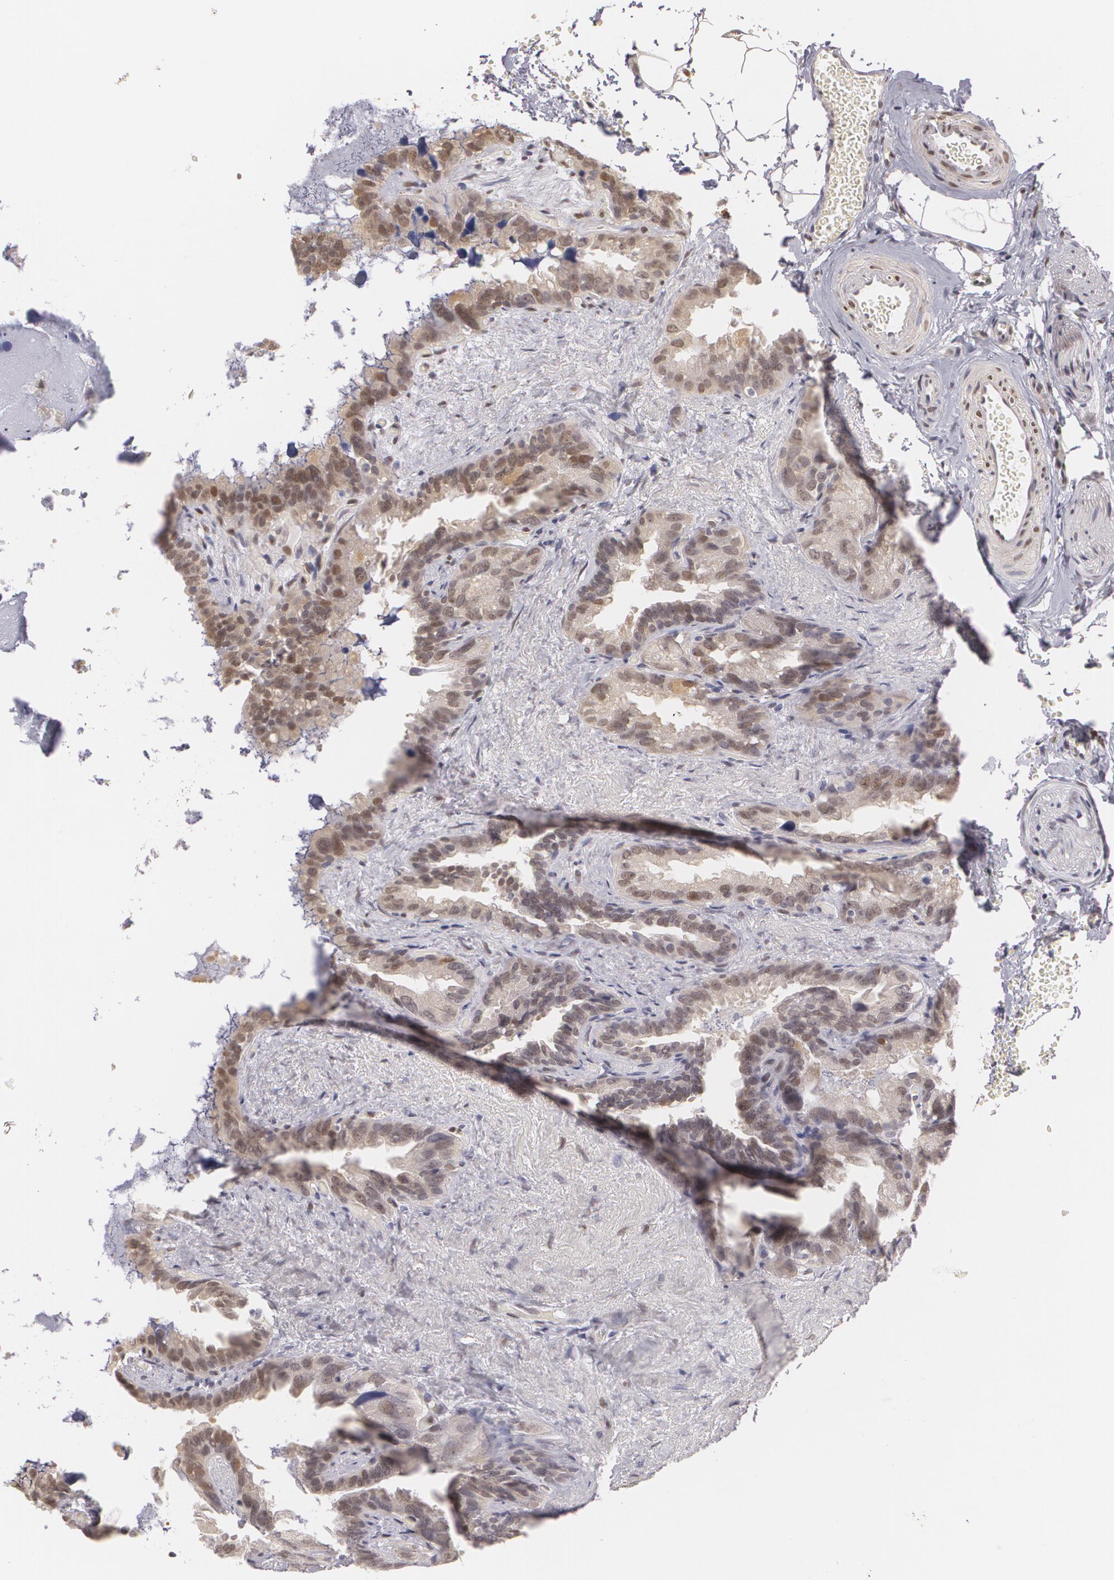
{"staining": {"intensity": "moderate", "quantity": "25%-75%", "location": "cytoplasmic/membranous,nuclear"}, "tissue": "seminal vesicle", "cell_type": "Glandular cells", "image_type": "normal", "snomed": [{"axis": "morphology", "description": "Normal tissue, NOS"}, {"axis": "topography", "description": "Prostate"}, {"axis": "topography", "description": "Seminal veicle"}], "caption": "The image demonstrates immunohistochemical staining of unremarkable seminal vesicle. There is moderate cytoplasmic/membranous,nuclear positivity is identified in about 25%-75% of glandular cells.", "gene": "ZBTB16", "patient": {"sex": "male", "age": 63}}